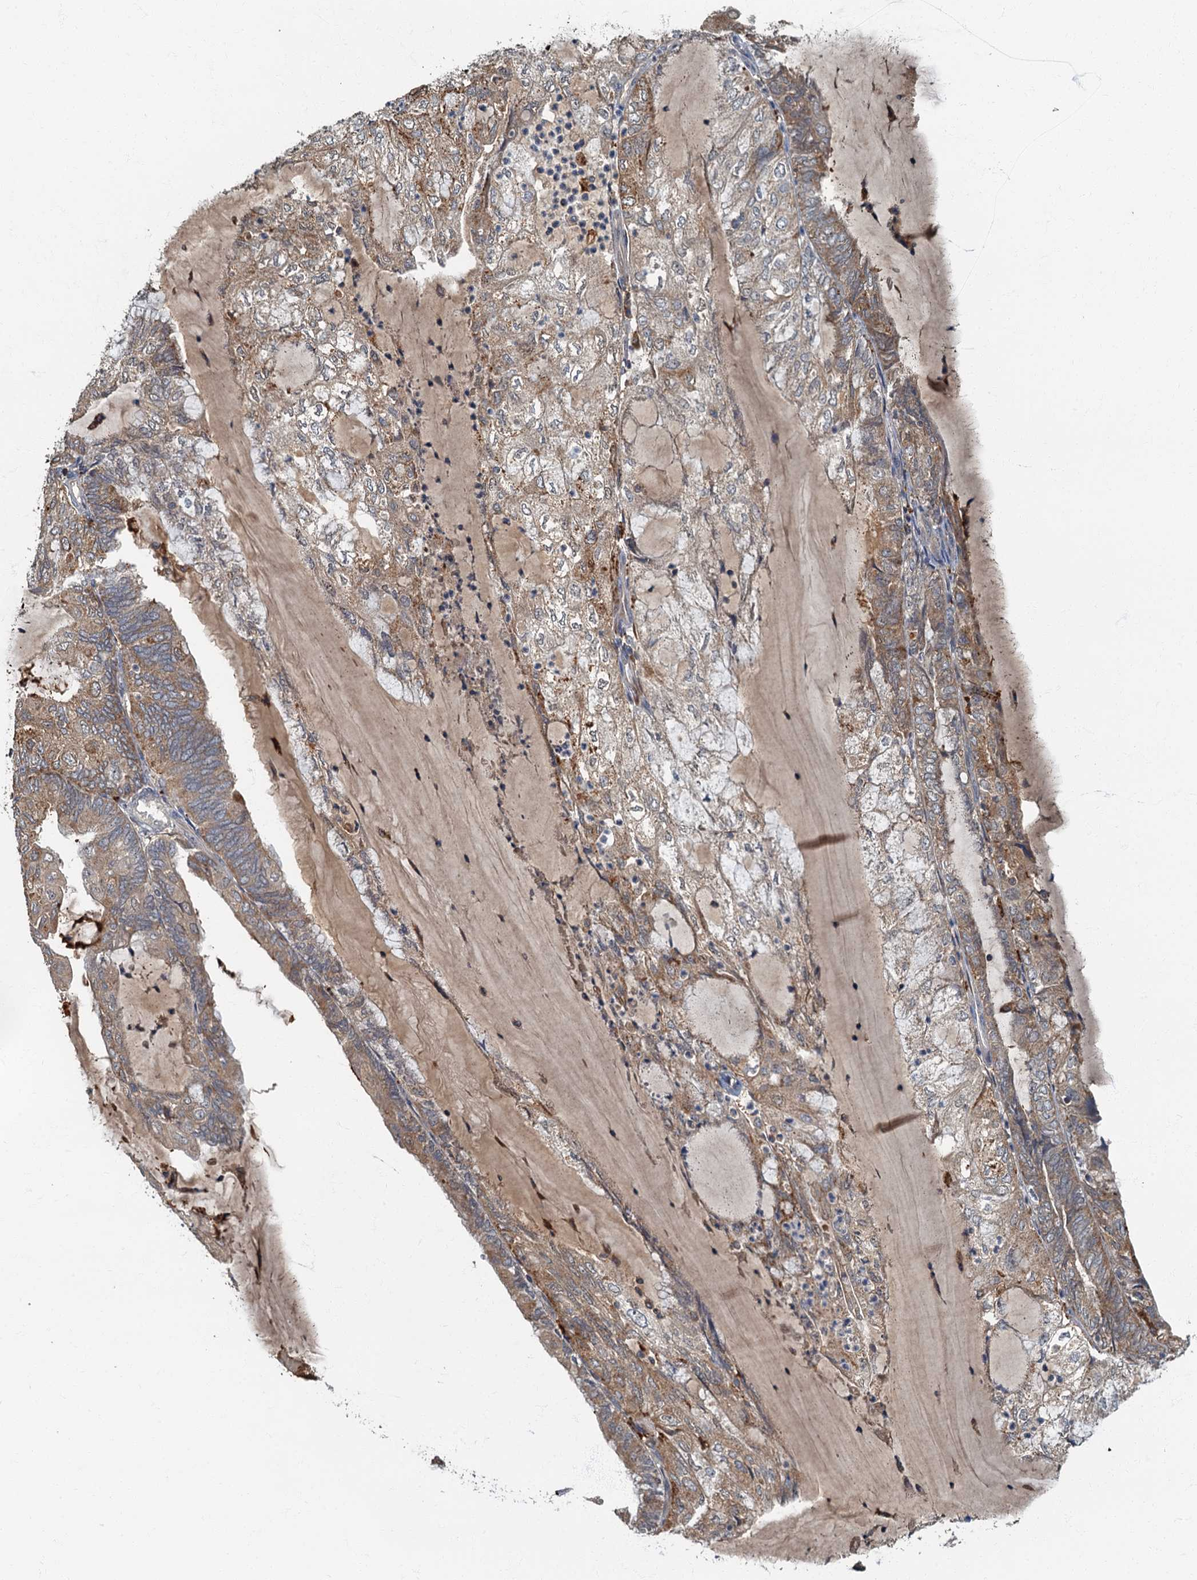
{"staining": {"intensity": "moderate", "quantity": ">75%", "location": "cytoplasmic/membranous"}, "tissue": "endometrial cancer", "cell_type": "Tumor cells", "image_type": "cancer", "snomed": [{"axis": "morphology", "description": "Adenocarcinoma, NOS"}, {"axis": "topography", "description": "Endometrium"}], "caption": "Immunohistochemistry (DAB (3,3'-diaminobenzidine)) staining of human endometrial adenocarcinoma displays moderate cytoplasmic/membranous protein positivity in about >75% of tumor cells.", "gene": "WDCP", "patient": {"sex": "female", "age": 81}}